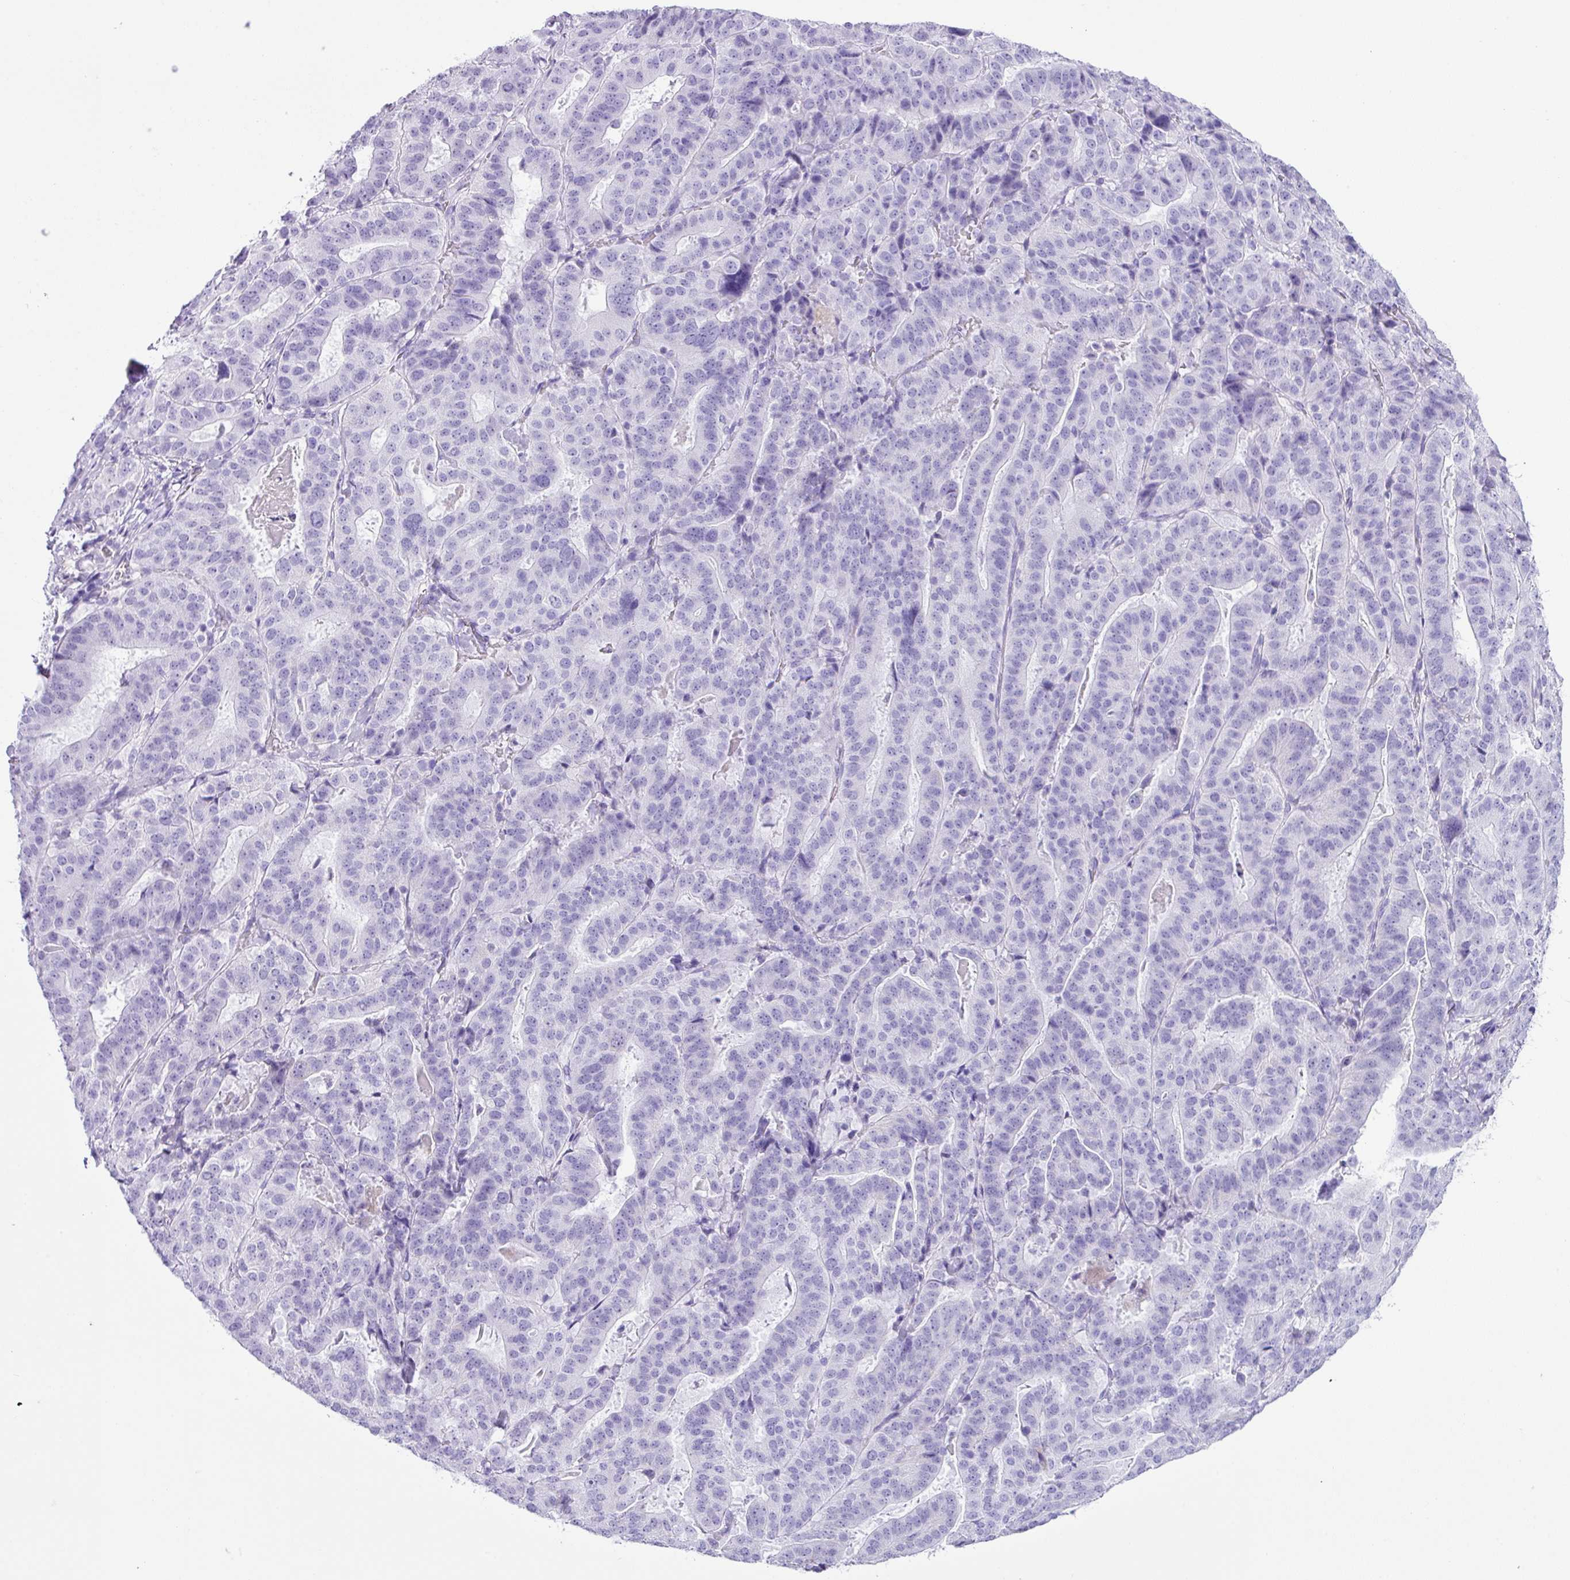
{"staining": {"intensity": "negative", "quantity": "none", "location": "none"}, "tissue": "stomach cancer", "cell_type": "Tumor cells", "image_type": "cancer", "snomed": [{"axis": "morphology", "description": "Adenocarcinoma, NOS"}, {"axis": "topography", "description": "Stomach"}], "caption": "Tumor cells are negative for brown protein staining in stomach cancer (adenocarcinoma).", "gene": "NCCRP1", "patient": {"sex": "male", "age": 48}}